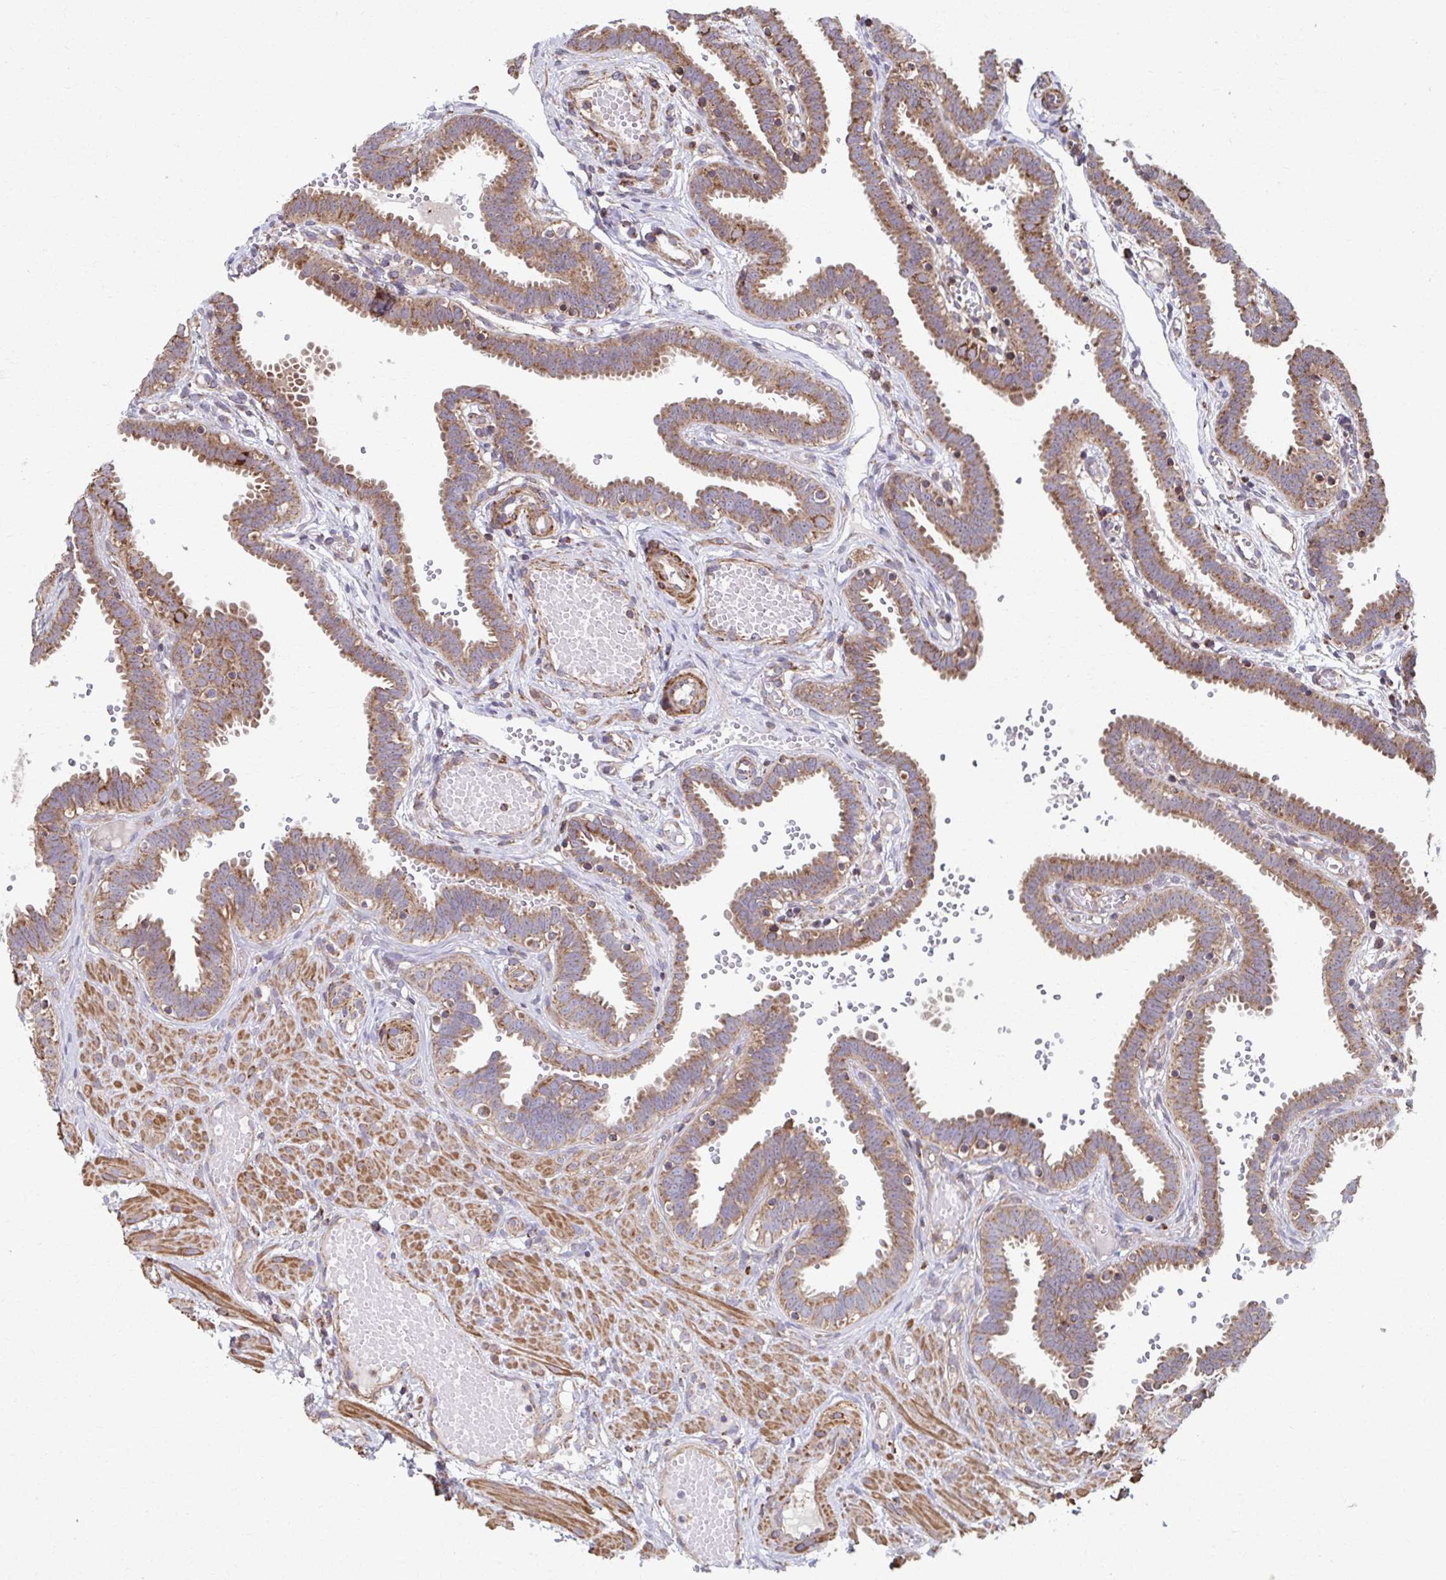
{"staining": {"intensity": "moderate", "quantity": ">75%", "location": "cytoplasmic/membranous"}, "tissue": "fallopian tube", "cell_type": "Glandular cells", "image_type": "normal", "snomed": [{"axis": "morphology", "description": "Normal tissue, NOS"}, {"axis": "topography", "description": "Fallopian tube"}], "caption": "Protein staining reveals moderate cytoplasmic/membranous positivity in approximately >75% of glandular cells in unremarkable fallopian tube. (DAB IHC, brown staining for protein, blue staining for nuclei).", "gene": "KLHL34", "patient": {"sex": "female", "age": 37}}